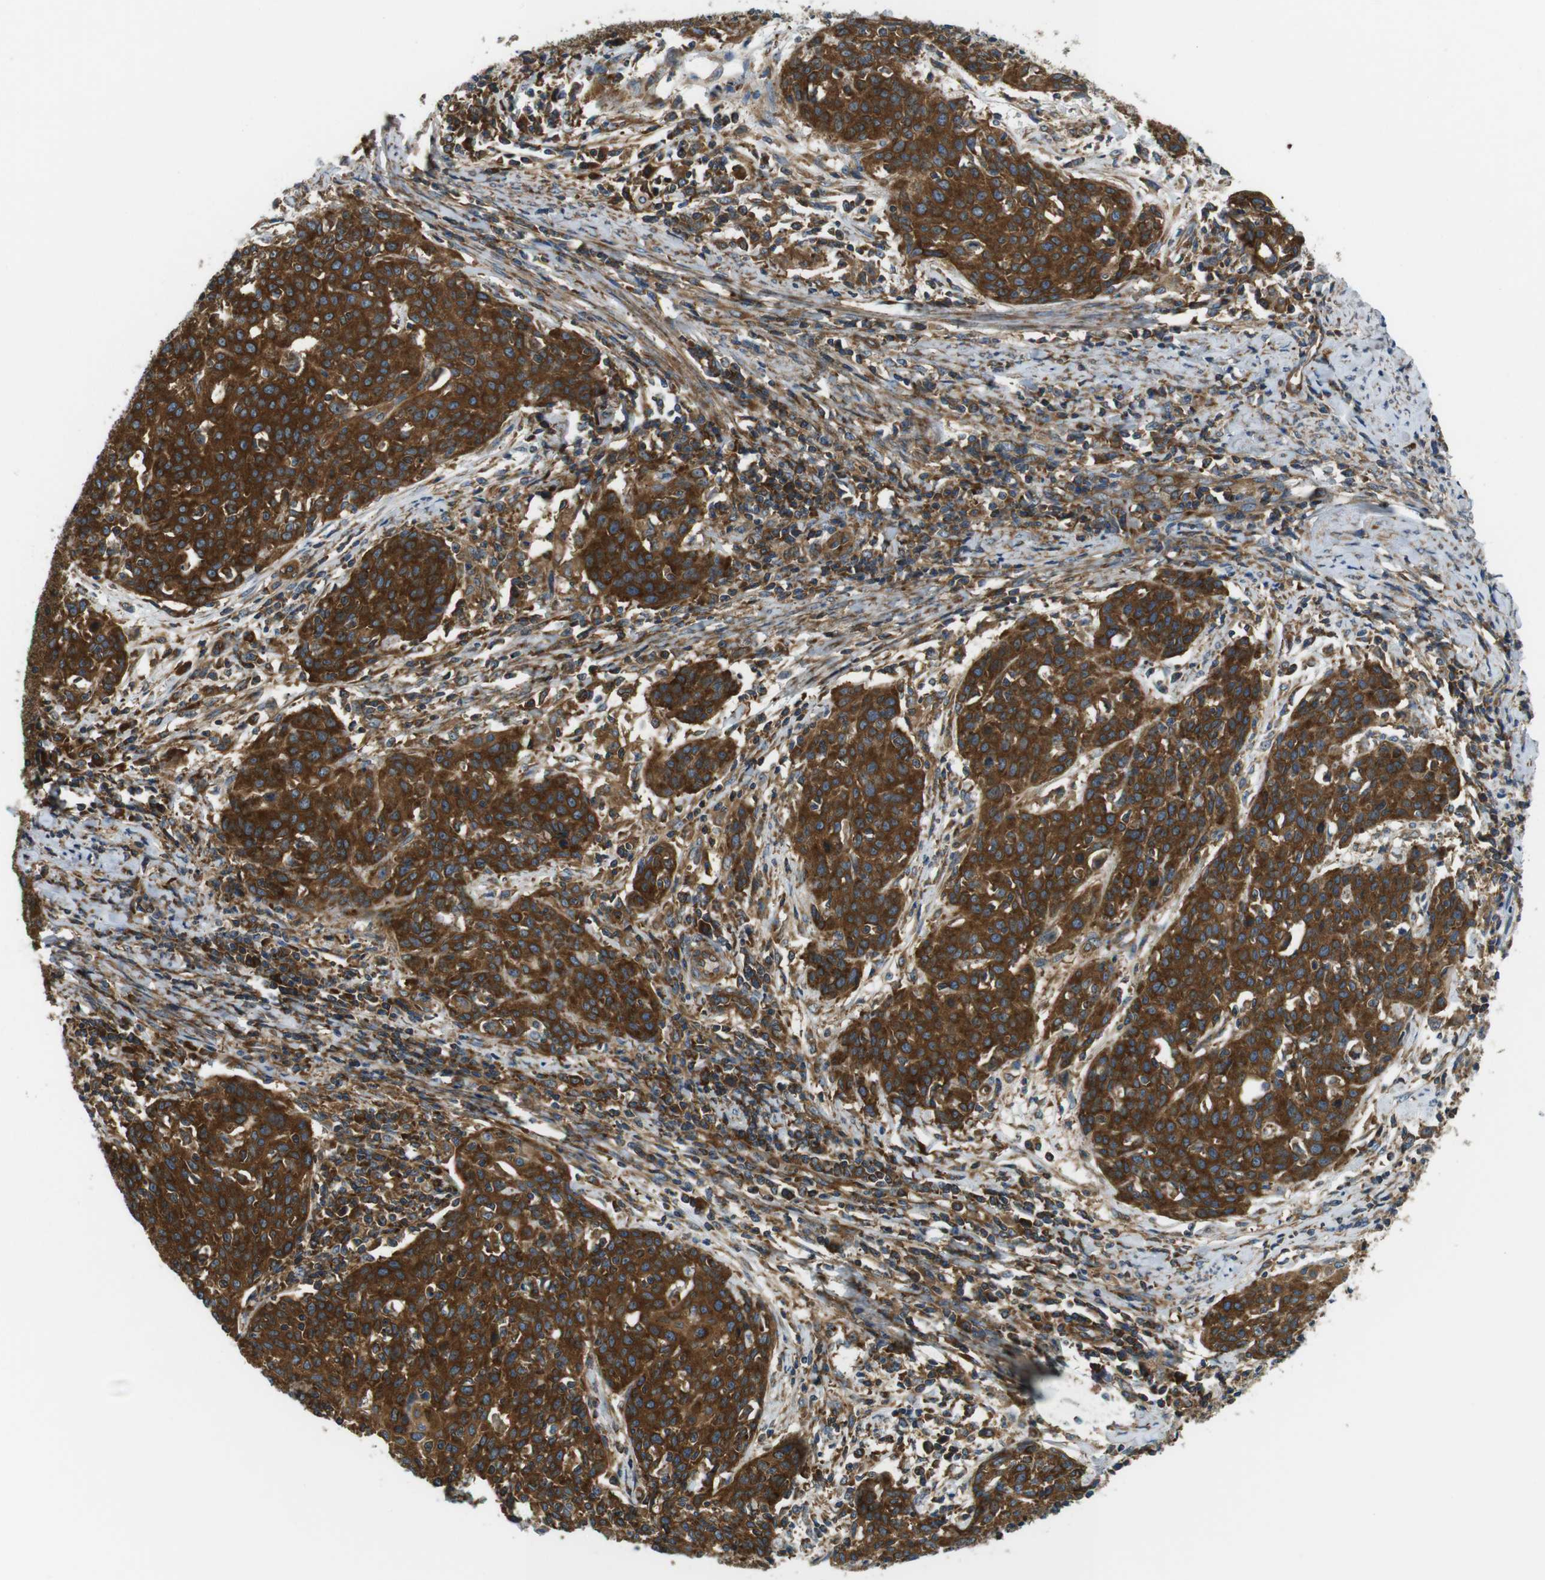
{"staining": {"intensity": "strong", "quantity": "25%-75%", "location": "cytoplasmic/membranous"}, "tissue": "cervical cancer", "cell_type": "Tumor cells", "image_type": "cancer", "snomed": [{"axis": "morphology", "description": "Squamous cell carcinoma, NOS"}, {"axis": "topography", "description": "Cervix"}], "caption": "IHC micrograph of neoplastic tissue: cervical squamous cell carcinoma stained using immunohistochemistry (IHC) reveals high levels of strong protein expression localized specifically in the cytoplasmic/membranous of tumor cells, appearing as a cytoplasmic/membranous brown color.", "gene": "TSC1", "patient": {"sex": "female", "age": 38}}